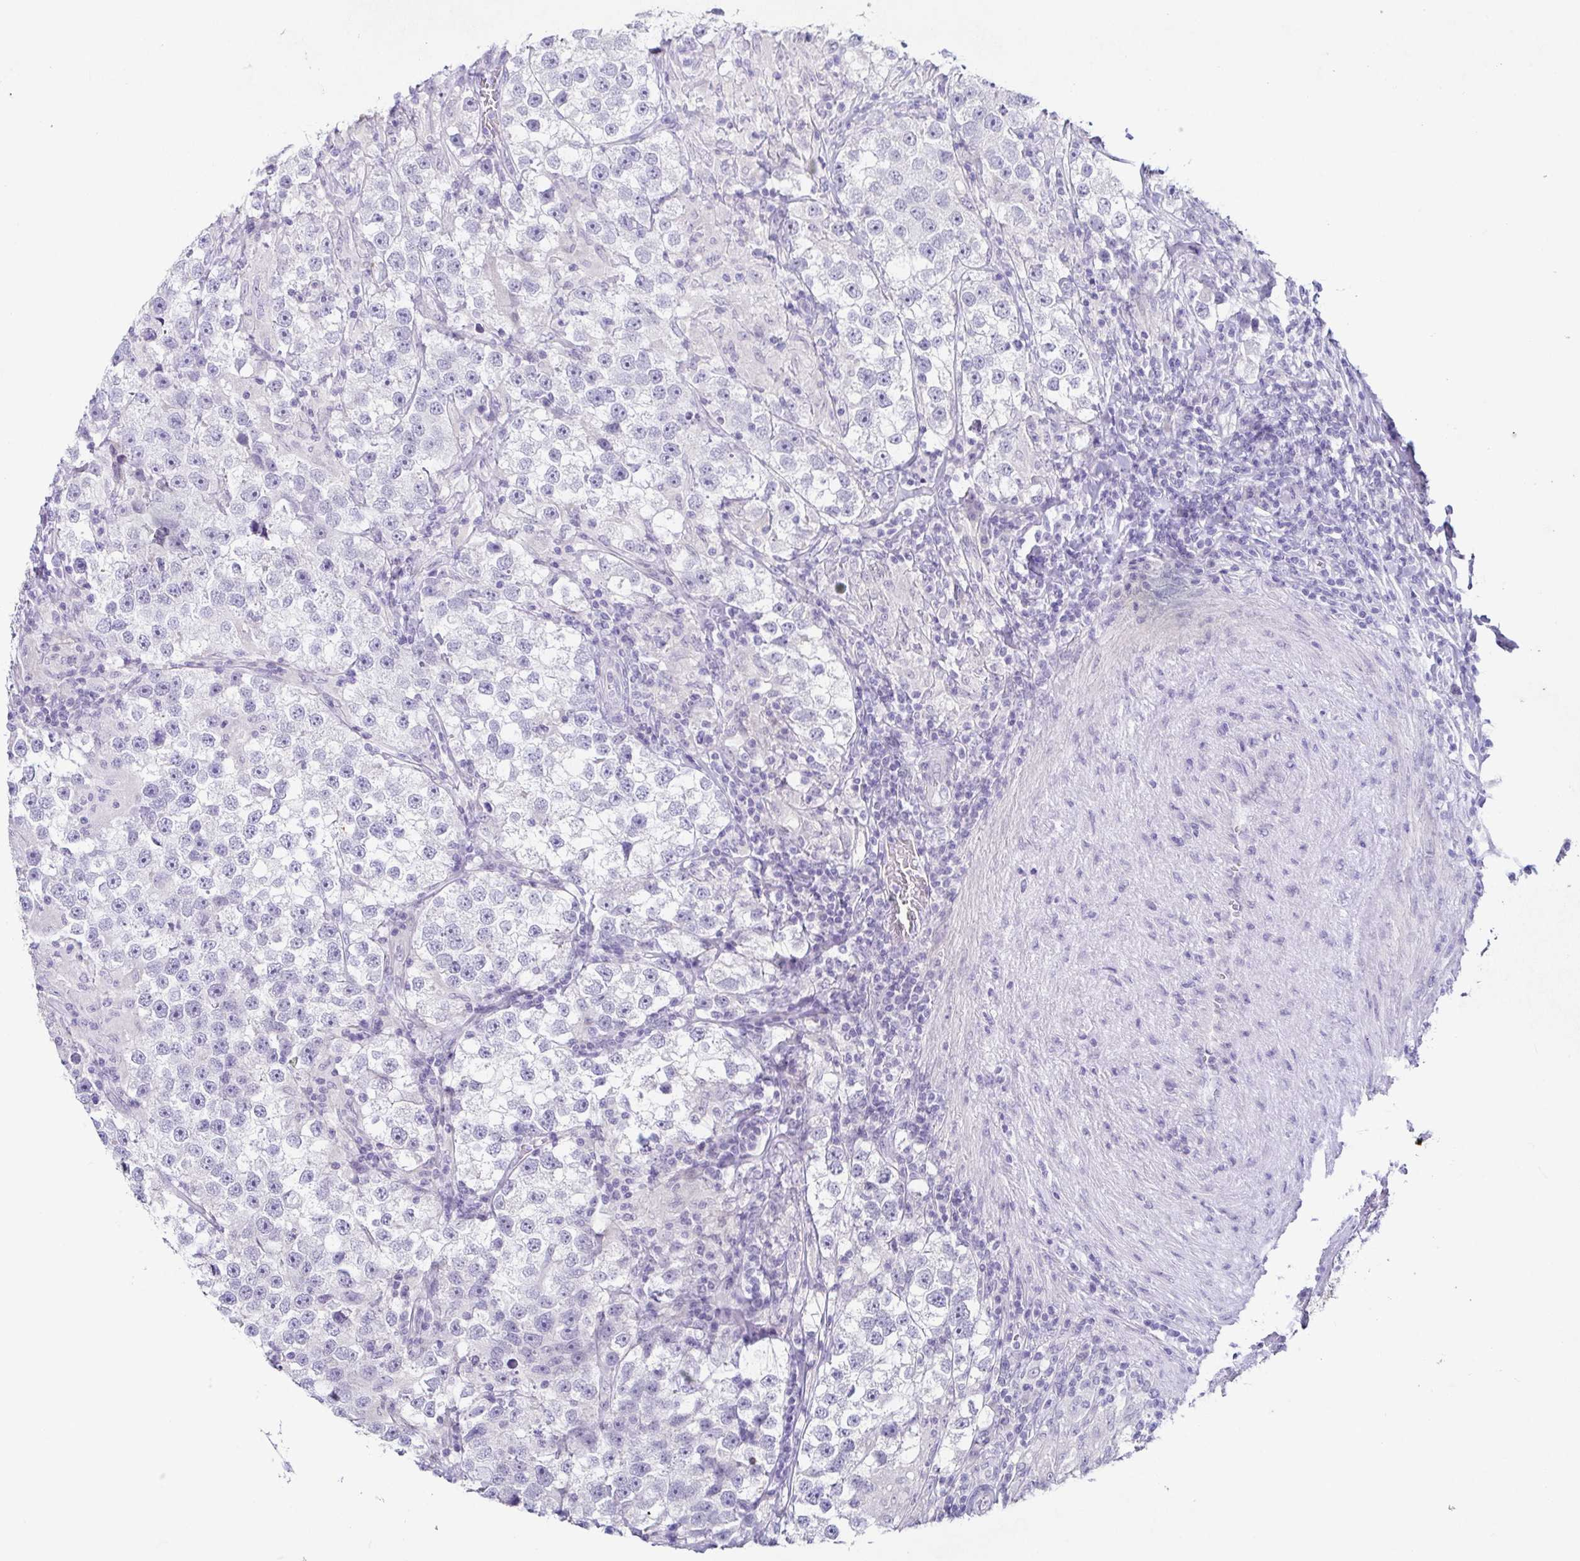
{"staining": {"intensity": "negative", "quantity": "none", "location": "none"}, "tissue": "testis cancer", "cell_type": "Tumor cells", "image_type": "cancer", "snomed": [{"axis": "morphology", "description": "Seminoma, NOS"}, {"axis": "topography", "description": "Testis"}], "caption": "Immunohistochemistry micrograph of human seminoma (testis) stained for a protein (brown), which reveals no expression in tumor cells. (Immunohistochemistry (ihc), brightfield microscopy, high magnification).", "gene": "TP73", "patient": {"sex": "male", "age": 46}}